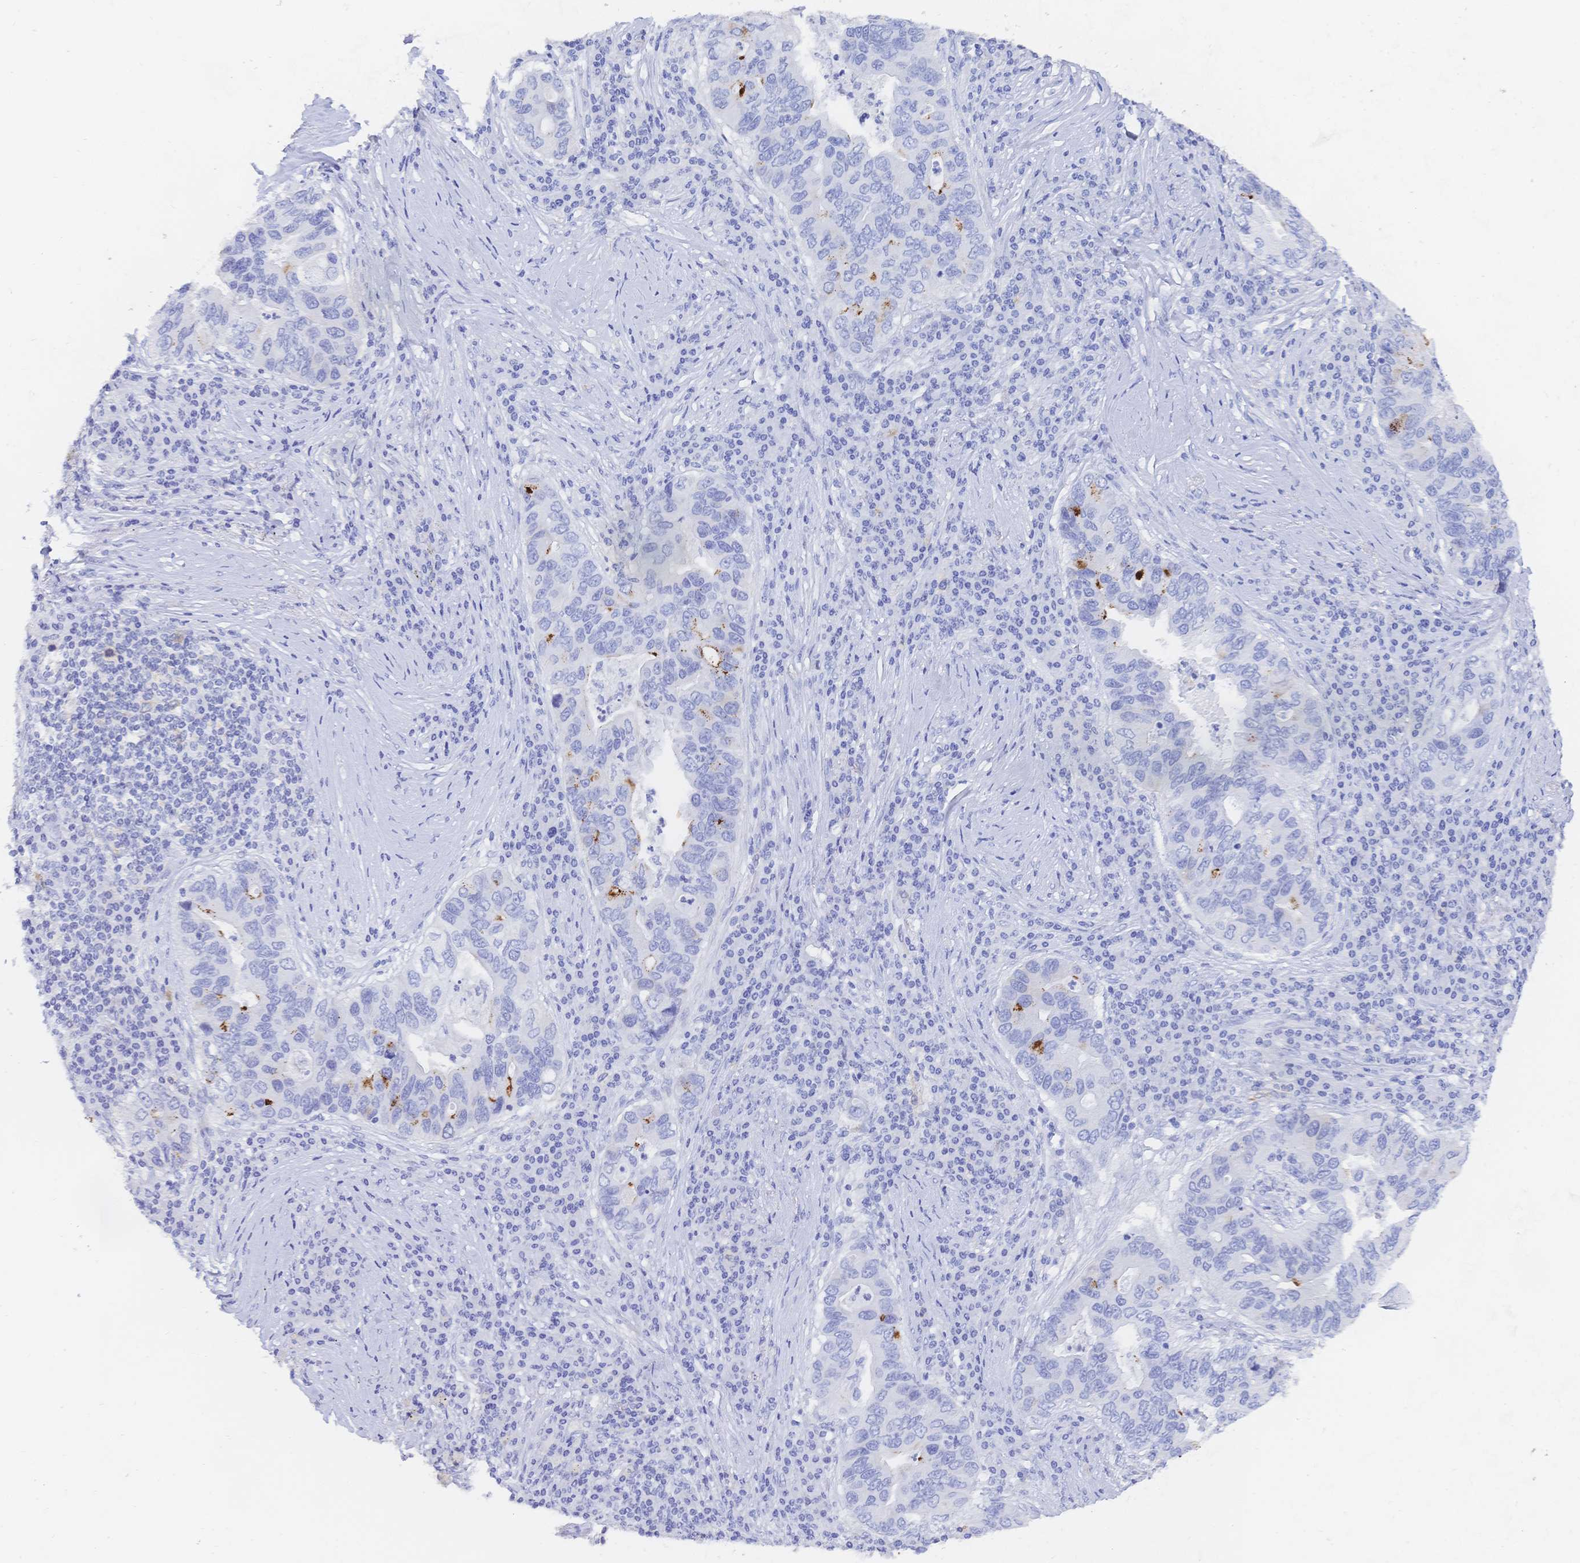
{"staining": {"intensity": "moderate", "quantity": "<25%", "location": "cytoplasmic/membranous"}, "tissue": "lung cancer", "cell_type": "Tumor cells", "image_type": "cancer", "snomed": [{"axis": "morphology", "description": "Adenocarcinoma, NOS"}, {"axis": "morphology", "description": "Adenocarcinoma, metastatic, NOS"}, {"axis": "topography", "description": "Lymph node"}, {"axis": "topography", "description": "Lung"}], "caption": "Protein staining of lung cancer tissue shows moderate cytoplasmic/membranous staining in approximately <25% of tumor cells.", "gene": "RRM1", "patient": {"sex": "female", "age": 54}}